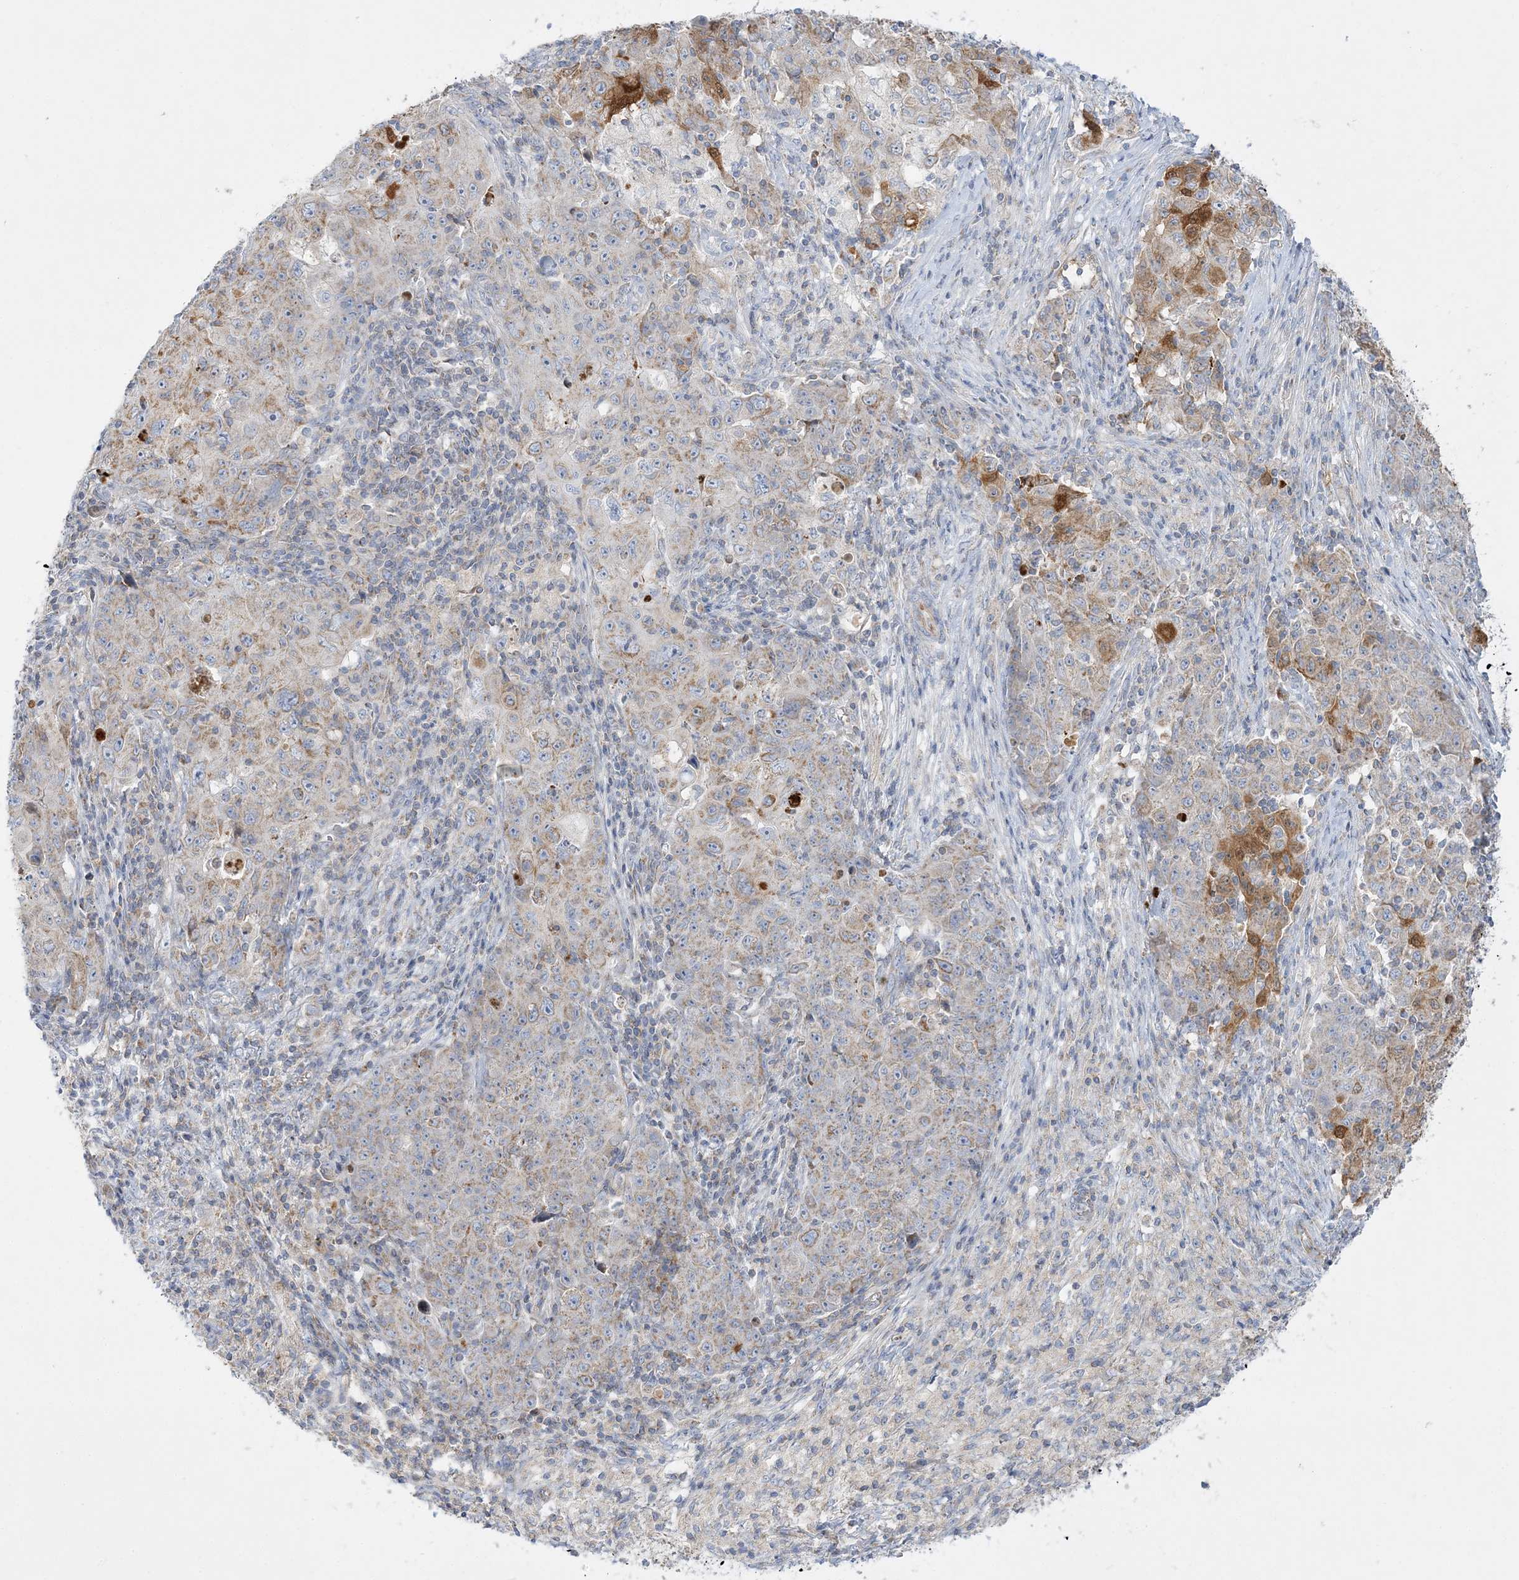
{"staining": {"intensity": "moderate", "quantity": "<25%", "location": "cytoplasmic/membranous"}, "tissue": "ovarian cancer", "cell_type": "Tumor cells", "image_type": "cancer", "snomed": [{"axis": "morphology", "description": "Carcinoma, endometroid"}, {"axis": "topography", "description": "Ovary"}], "caption": "Human ovarian cancer stained with a brown dye displays moderate cytoplasmic/membranous positive expression in about <25% of tumor cells.", "gene": "TBC1D14", "patient": {"sex": "female", "age": 42}}